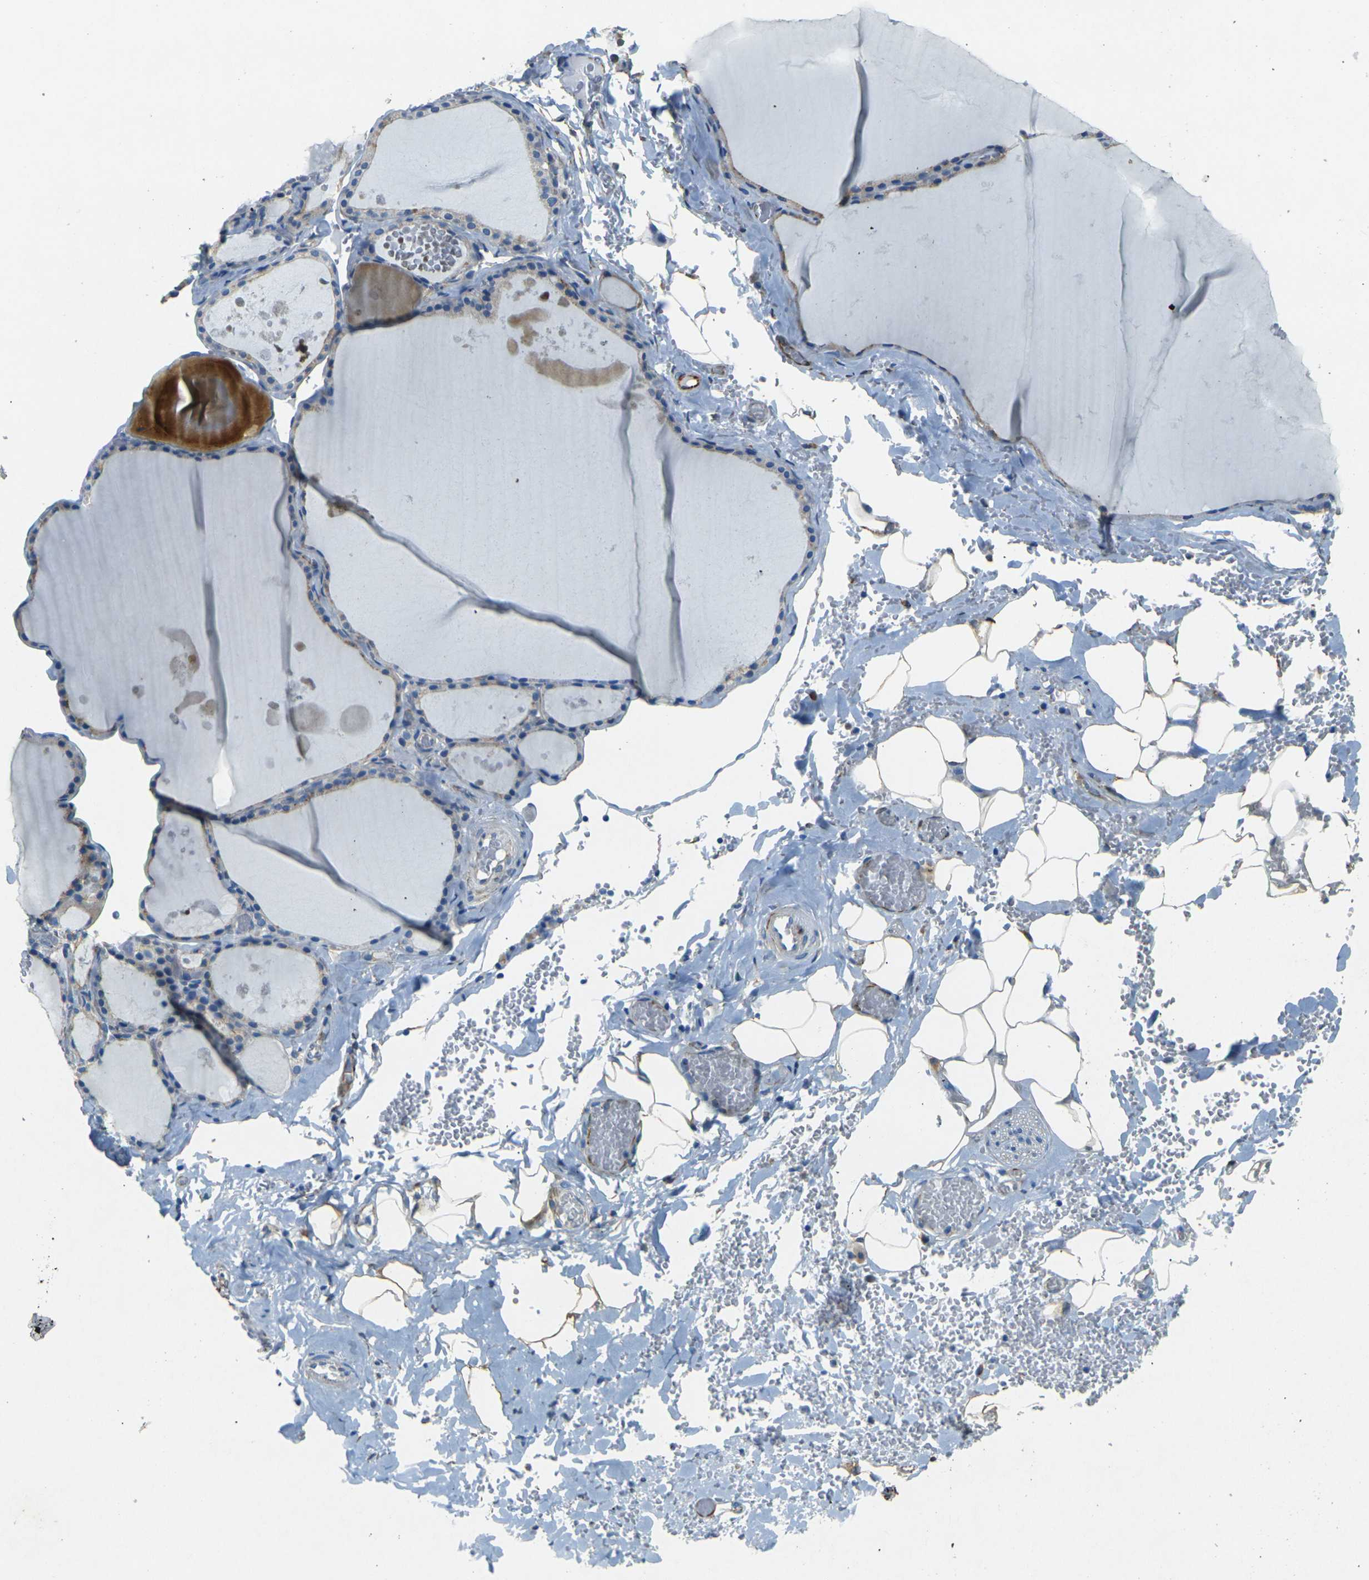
{"staining": {"intensity": "moderate", "quantity": "25%-75%", "location": "cytoplasmic/membranous"}, "tissue": "thyroid gland", "cell_type": "Glandular cells", "image_type": "normal", "snomed": [{"axis": "morphology", "description": "Normal tissue, NOS"}, {"axis": "topography", "description": "Thyroid gland"}], "caption": "Immunohistochemical staining of normal human thyroid gland displays 25%-75% levels of moderate cytoplasmic/membranous protein staining in about 25%-75% of glandular cells. (DAB (3,3'-diaminobenzidine) IHC, brown staining for protein, blue staining for nuclei).", "gene": "SORT1", "patient": {"sex": "male", "age": 56}}